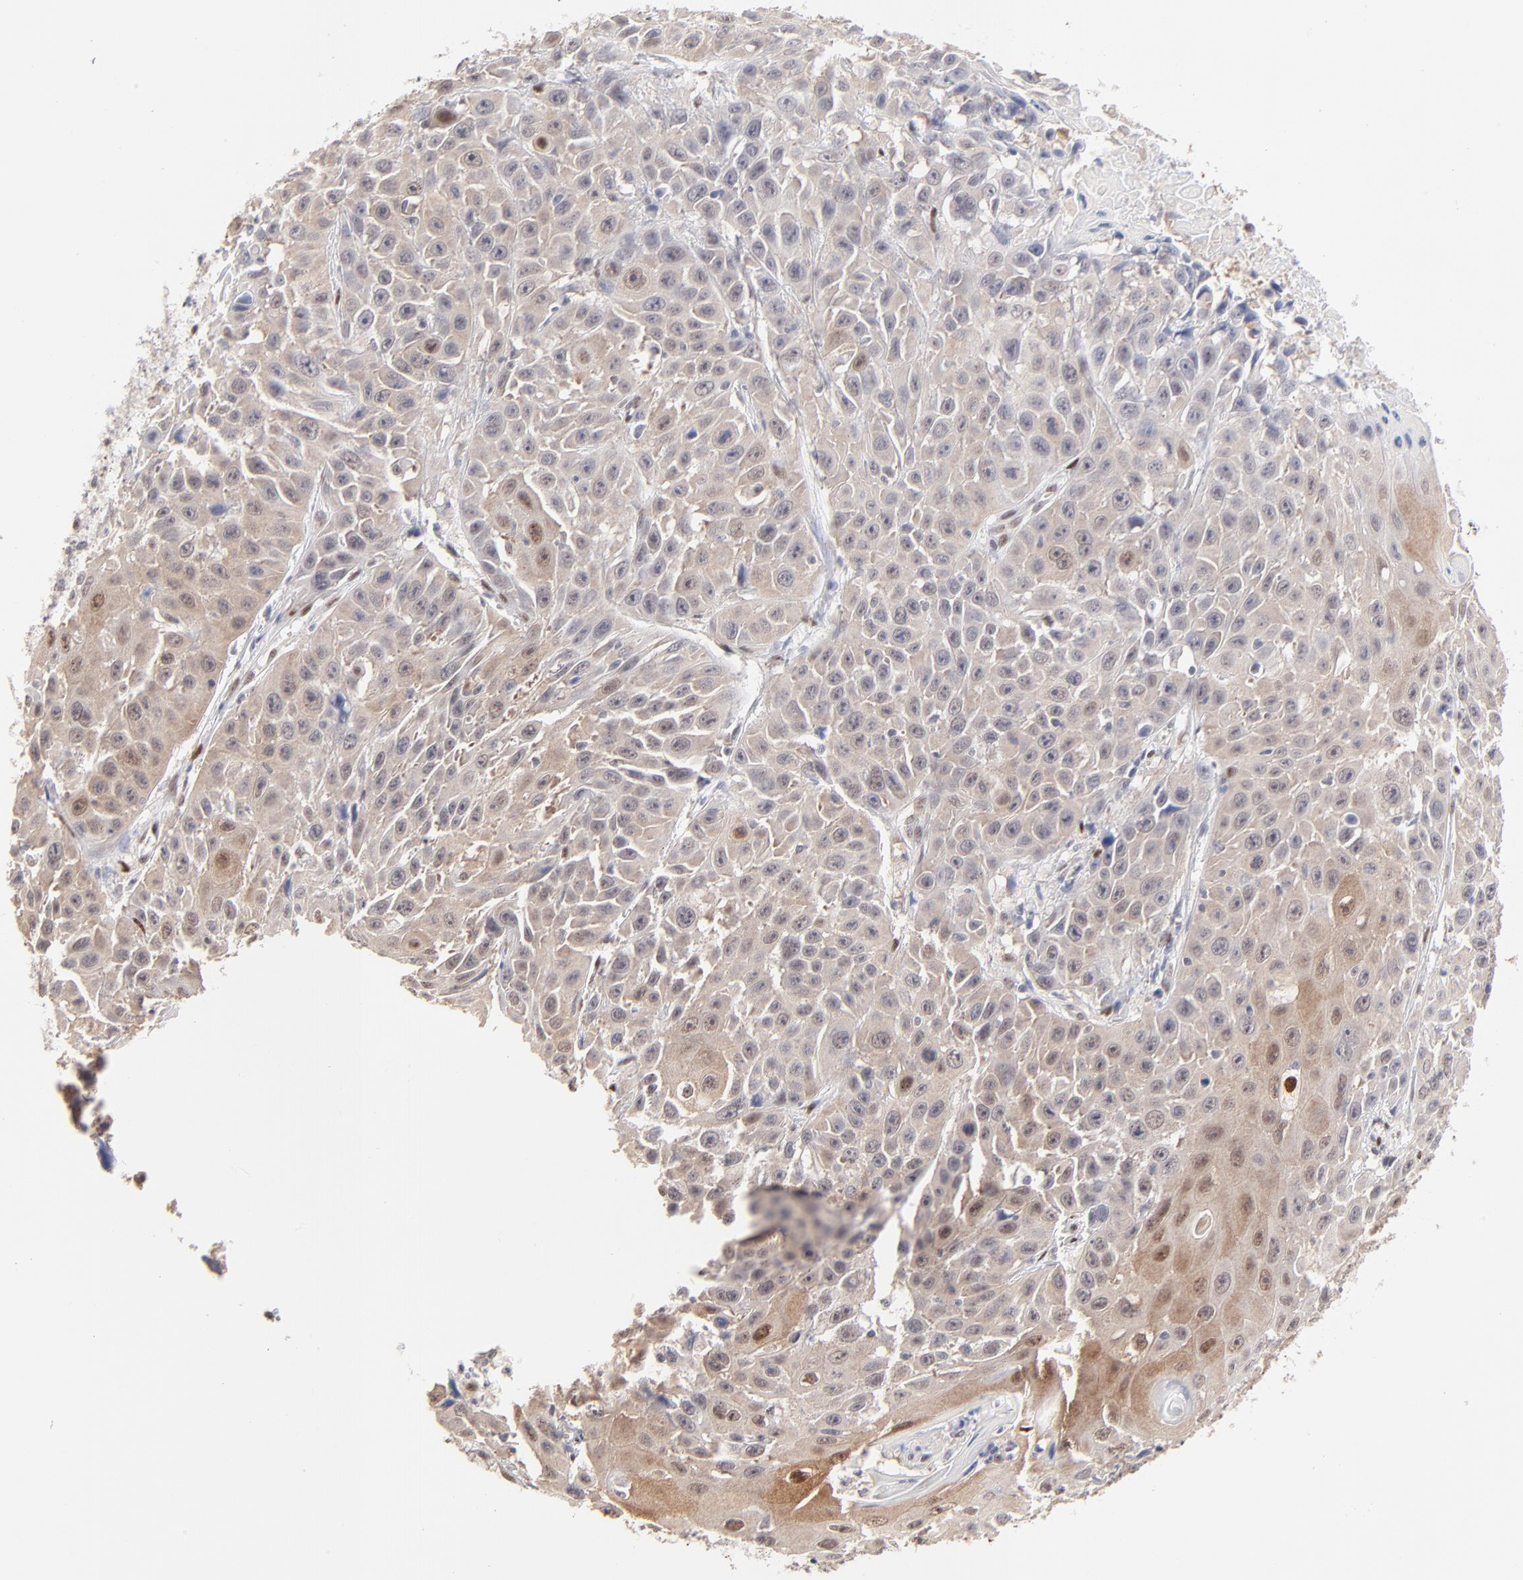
{"staining": {"intensity": "weak", "quantity": "25%-75%", "location": "cytoplasmic/membranous,nuclear"}, "tissue": "cervical cancer", "cell_type": "Tumor cells", "image_type": "cancer", "snomed": [{"axis": "morphology", "description": "Squamous cell carcinoma, NOS"}, {"axis": "topography", "description": "Cervix"}], "caption": "Human squamous cell carcinoma (cervical) stained with a brown dye exhibits weak cytoplasmic/membranous and nuclear positive positivity in about 25%-75% of tumor cells.", "gene": "STAT3", "patient": {"sex": "female", "age": 39}}